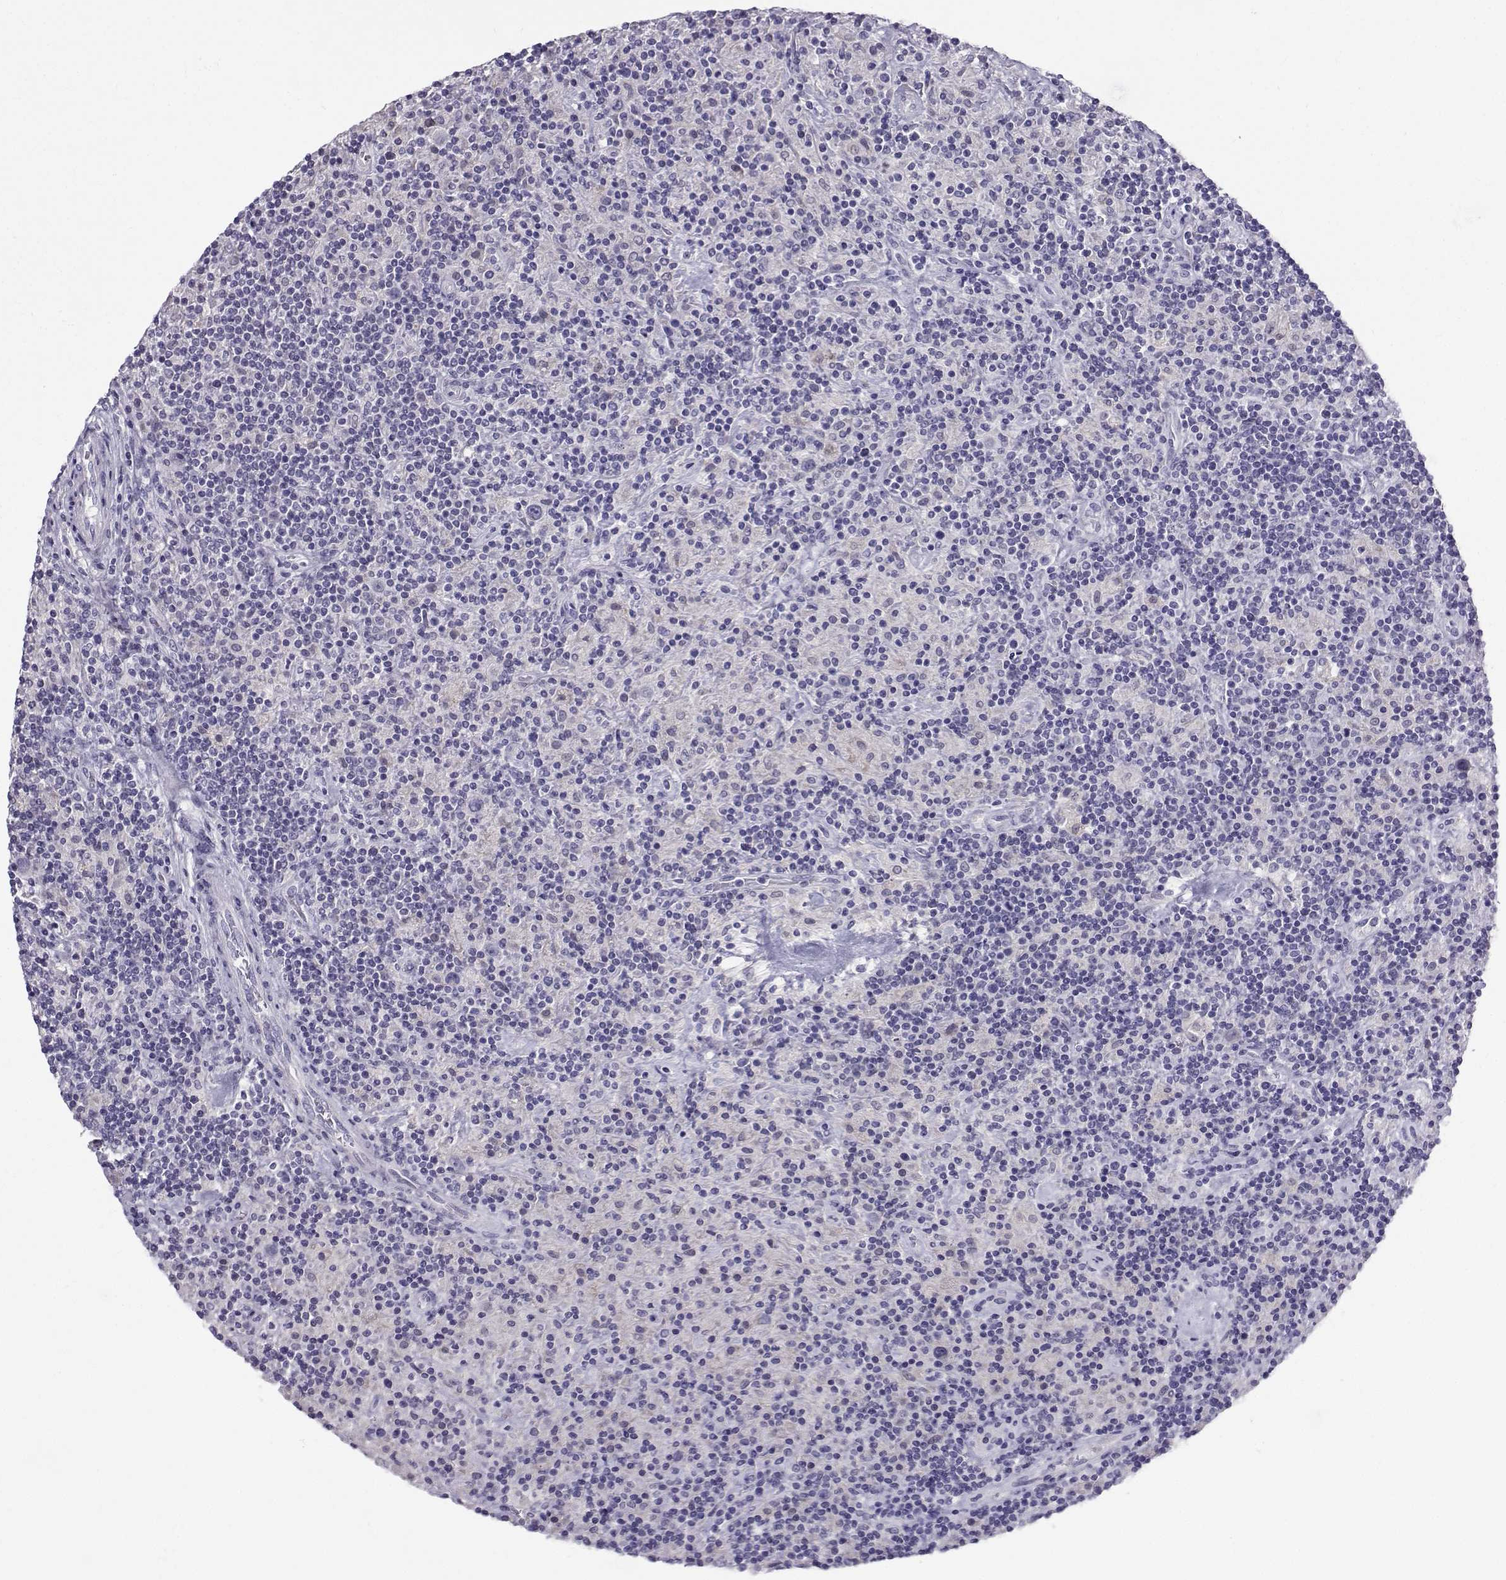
{"staining": {"intensity": "negative", "quantity": "none", "location": "none"}, "tissue": "lymphoma", "cell_type": "Tumor cells", "image_type": "cancer", "snomed": [{"axis": "morphology", "description": "Hodgkin's disease, NOS"}, {"axis": "topography", "description": "Lymph node"}], "caption": "Hodgkin's disease stained for a protein using immunohistochemistry demonstrates no expression tumor cells.", "gene": "FBXO24", "patient": {"sex": "male", "age": 70}}